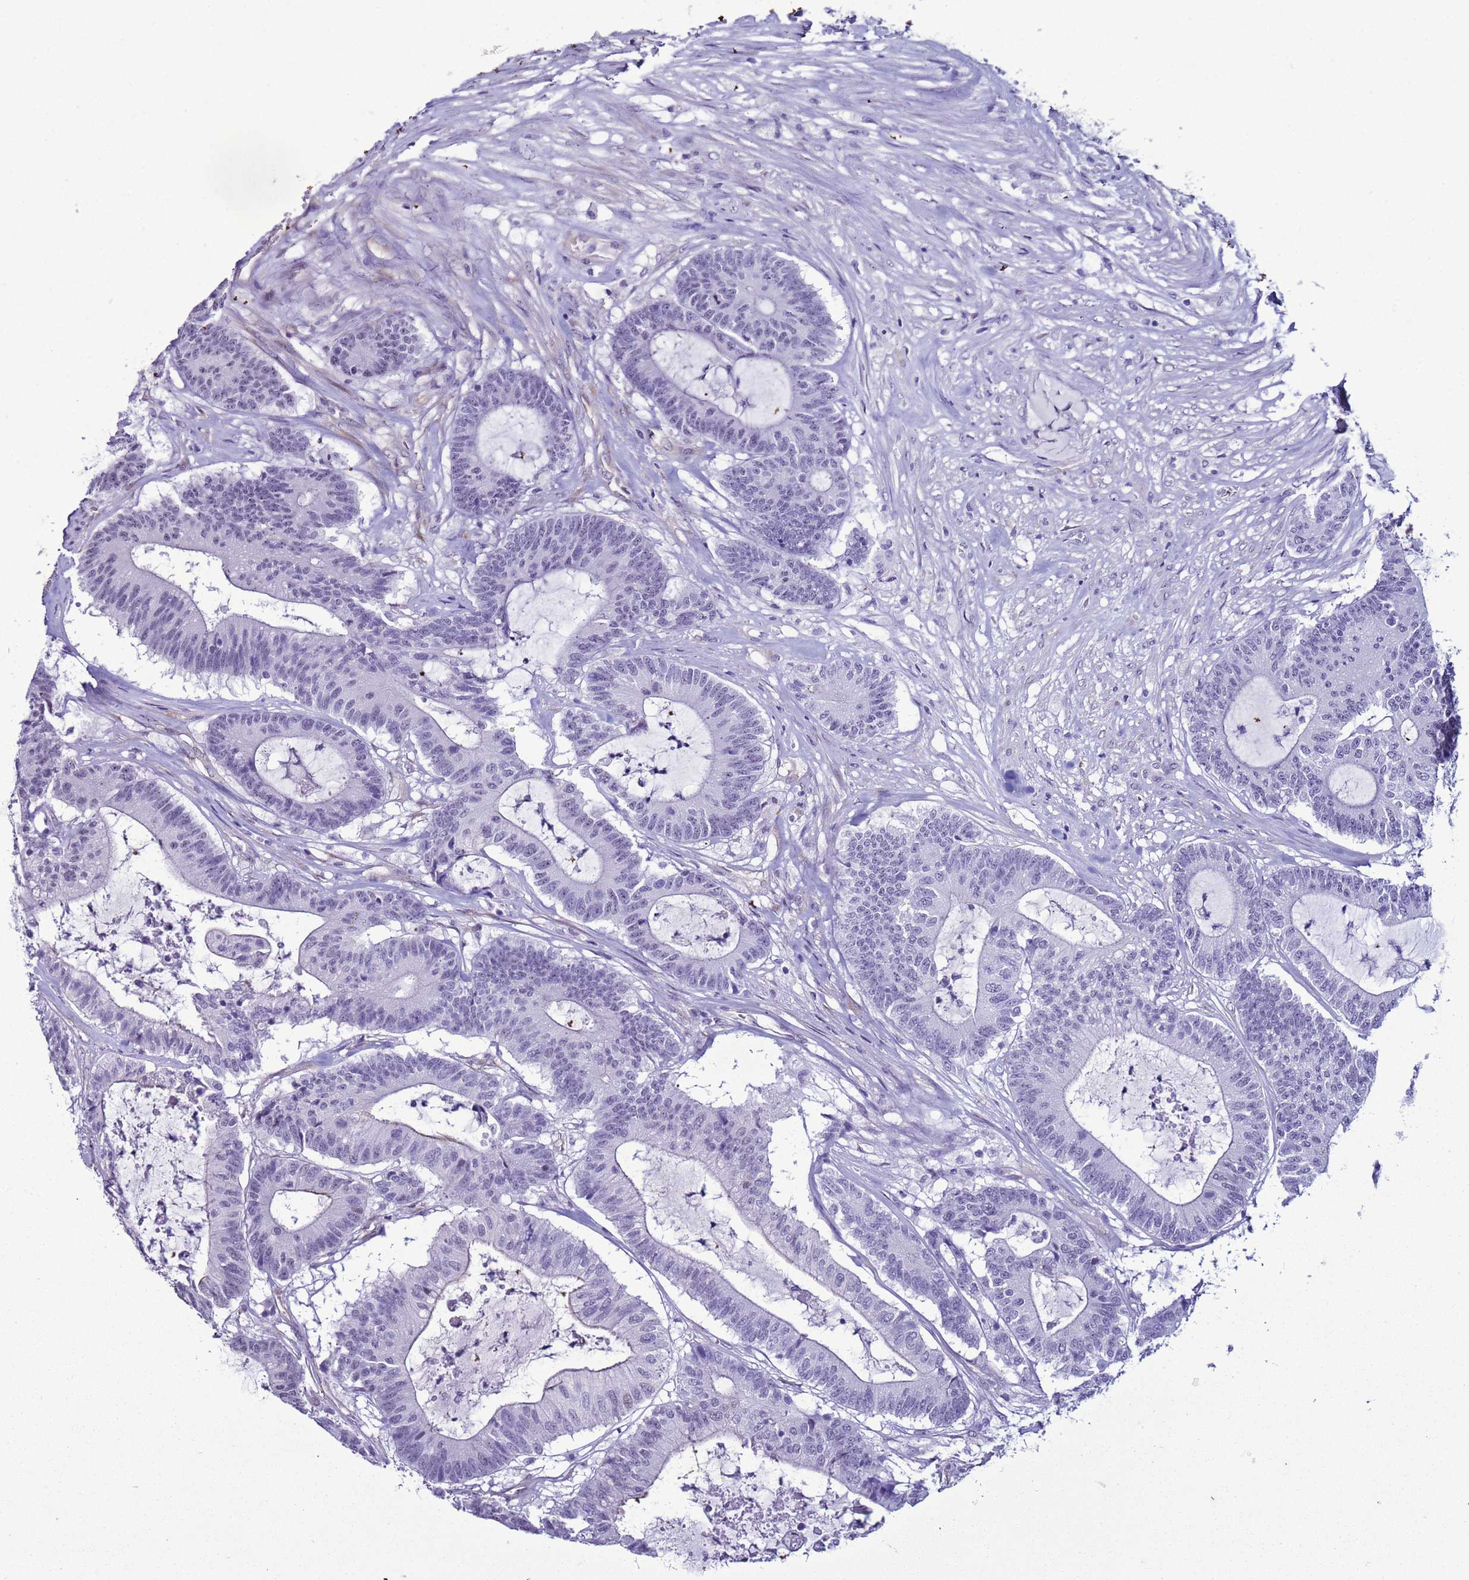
{"staining": {"intensity": "negative", "quantity": "none", "location": "none"}, "tissue": "colorectal cancer", "cell_type": "Tumor cells", "image_type": "cancer", "snomed": [{"axis": "morphology", "description": "Adenocarcinoma, NOS"}, {"axis": "topography", "description": "Colon"}], "caption": "DAB immunohistochemical staining of human colorectal cancer exhibits no significant positivity in tumor cells.", "gene": "LRRC10B", "patient": {"sex": "female", "age": 84}}